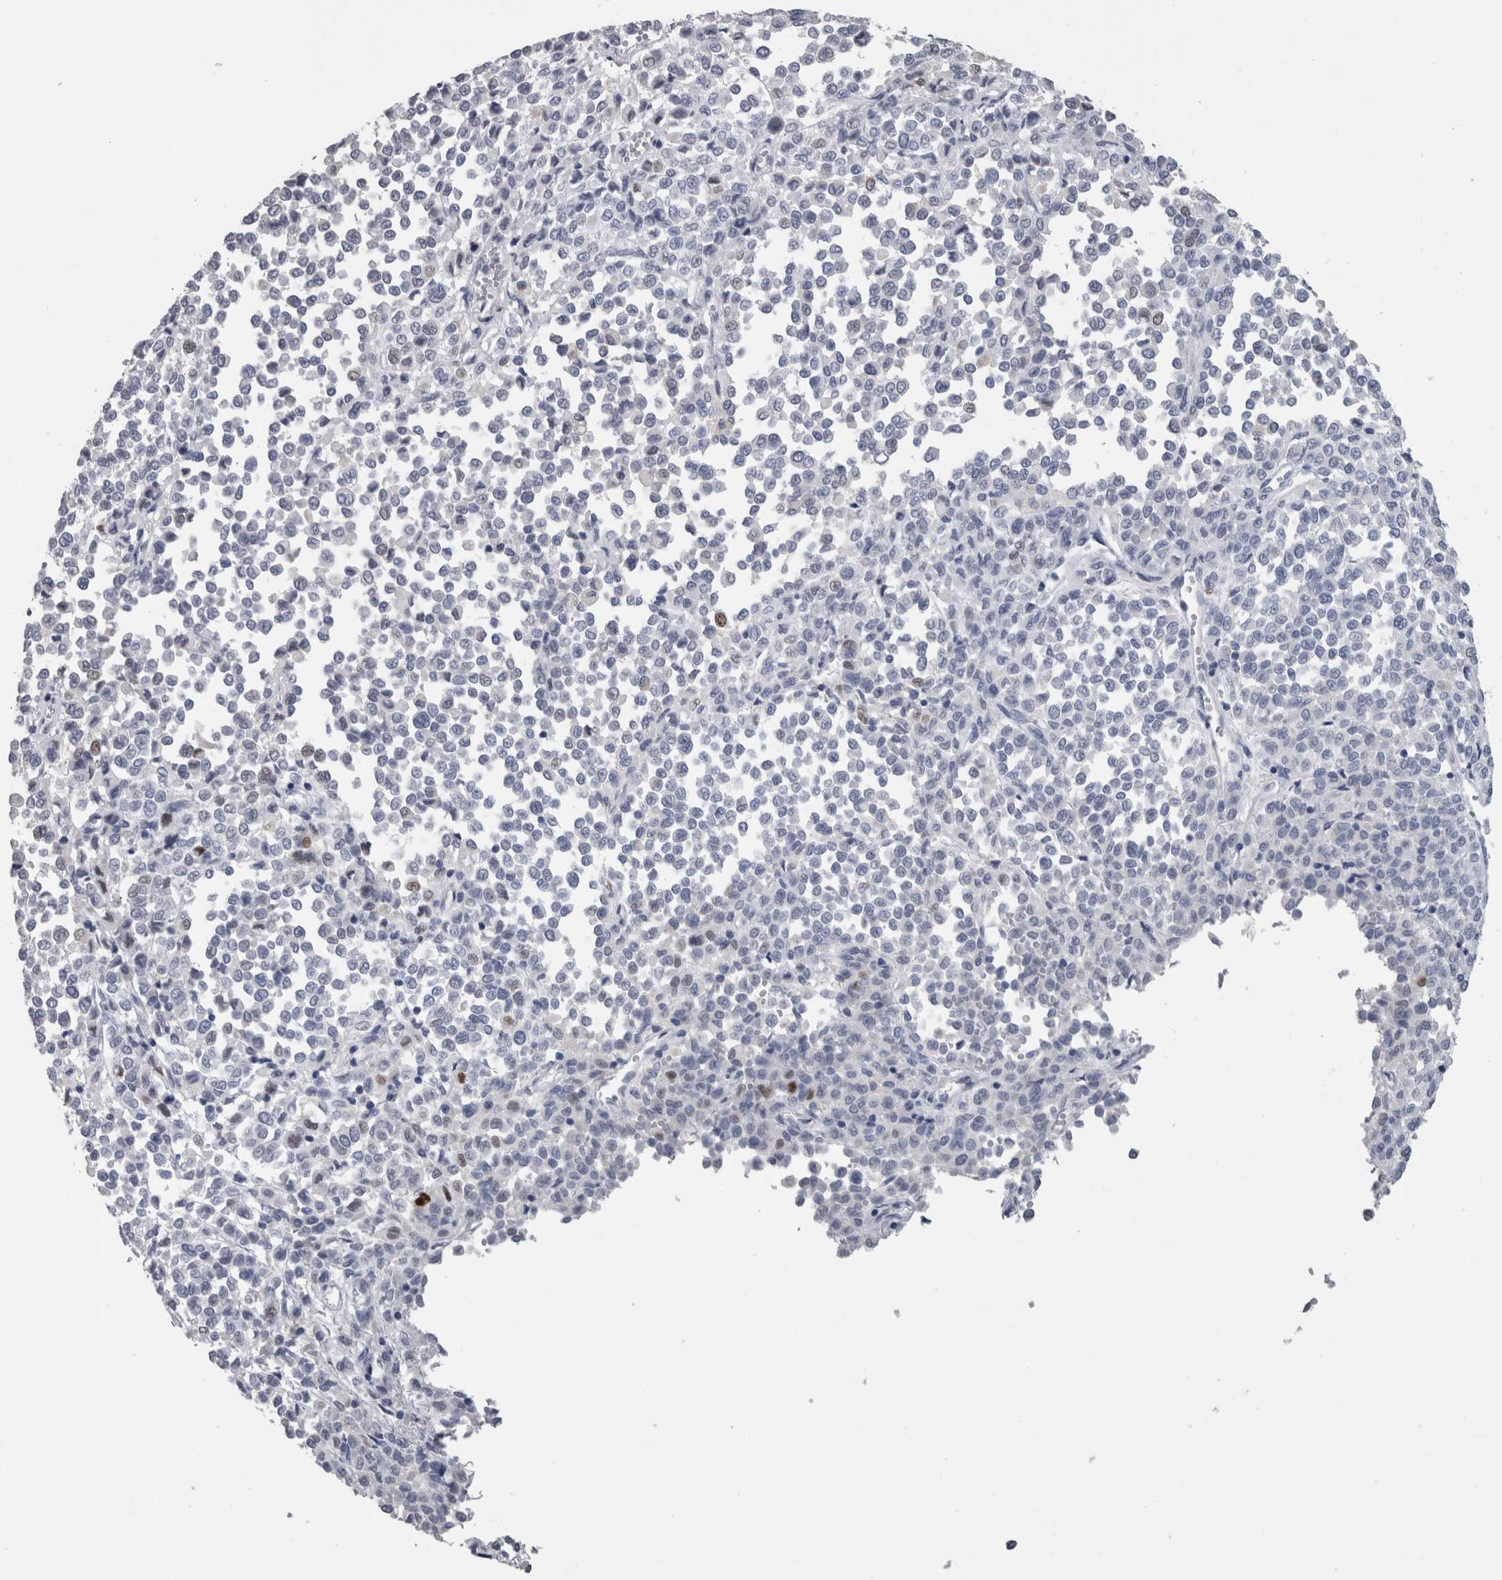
{"staining": {"intensity": "negative", "quantity": "none", "location": "none"}, "tissue": "melanoma", "cell_type": "Tumor cells", "image_type": "cancer", "snomed": [{"axis": "morphology", "description": "Malignant melanoma, Metastatic site"}, {"axis": "topography", "description": "Pancreas"}], "caption": "Immunohistochemistry photomicrograph of neoplastic tissue: melanoma stained with DAB exhibits no significant protein staining in tumor cells. (DAB (3,3'-diaminobenzidine) IHC visualized using brightfield microscopy, high magnification).", "gene": "CA8", "patient": {"sex": "female", "age": 30}}